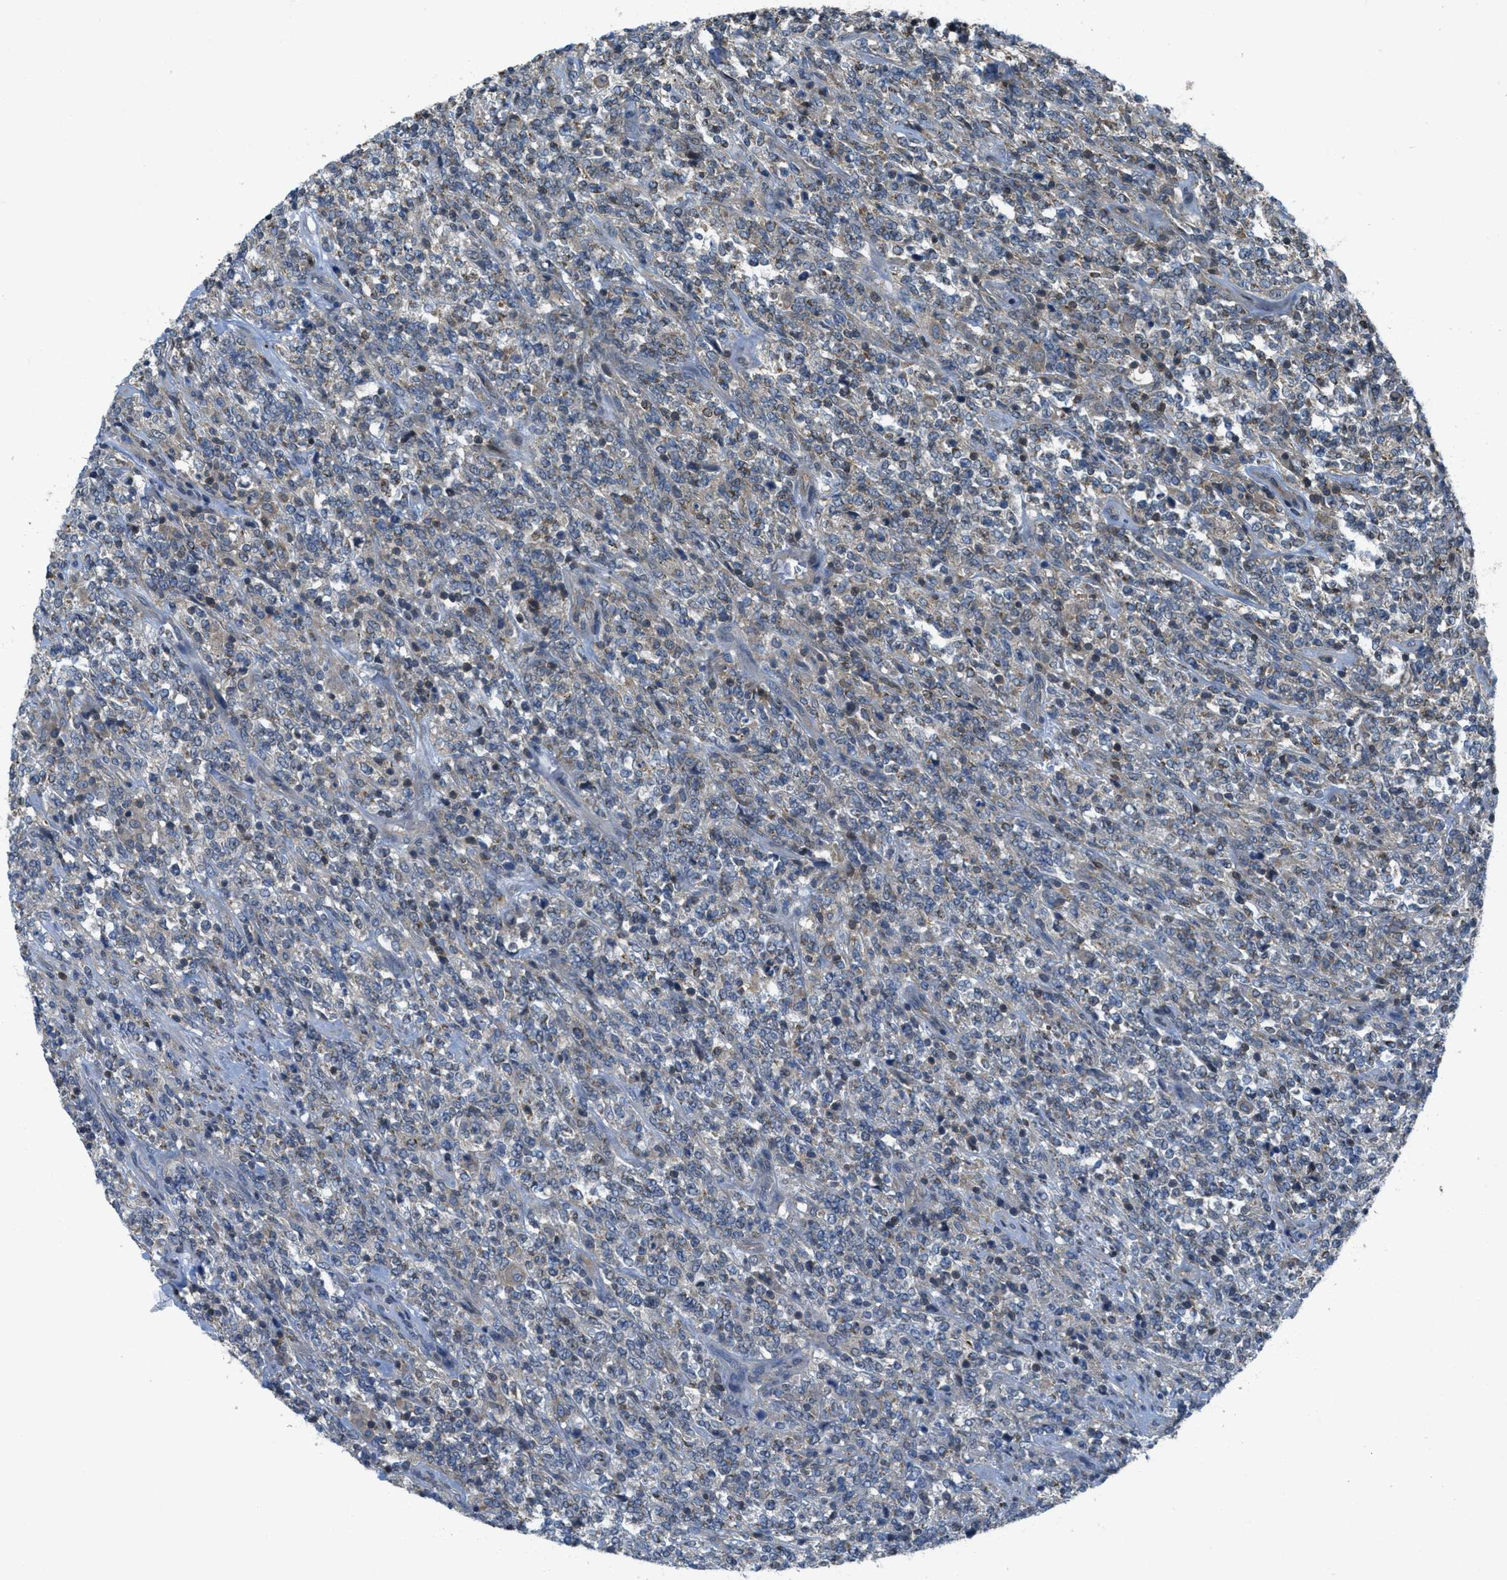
{"staining": {"intensity": "weak", "quantity": "<25%", "location": "cytoplasmic/membranous"}, "tissue": "lymphoma", "cell_type": "Tumor cells", "image_type": "cancer", "snomed": [{"axis": "morphology", "description": "Malignant lymphoma, non-Hodgkin's type, High grade"}, {"axis": "topography", "description": "Soft tissue"}], "caption": "Immunohistochemistry micrograph of neoplastic tissue: malignant lymphoma, non-Hodgkin's type (high-grade) stained with DAB demonstrates no significant protein staining in tumor cells. (DAB (3,3'-diaminobenzidine) IHC with hematoxylin counter stain).", "gene": "PIP5K1C", "patient": {"sex": "male", "age": 18}}